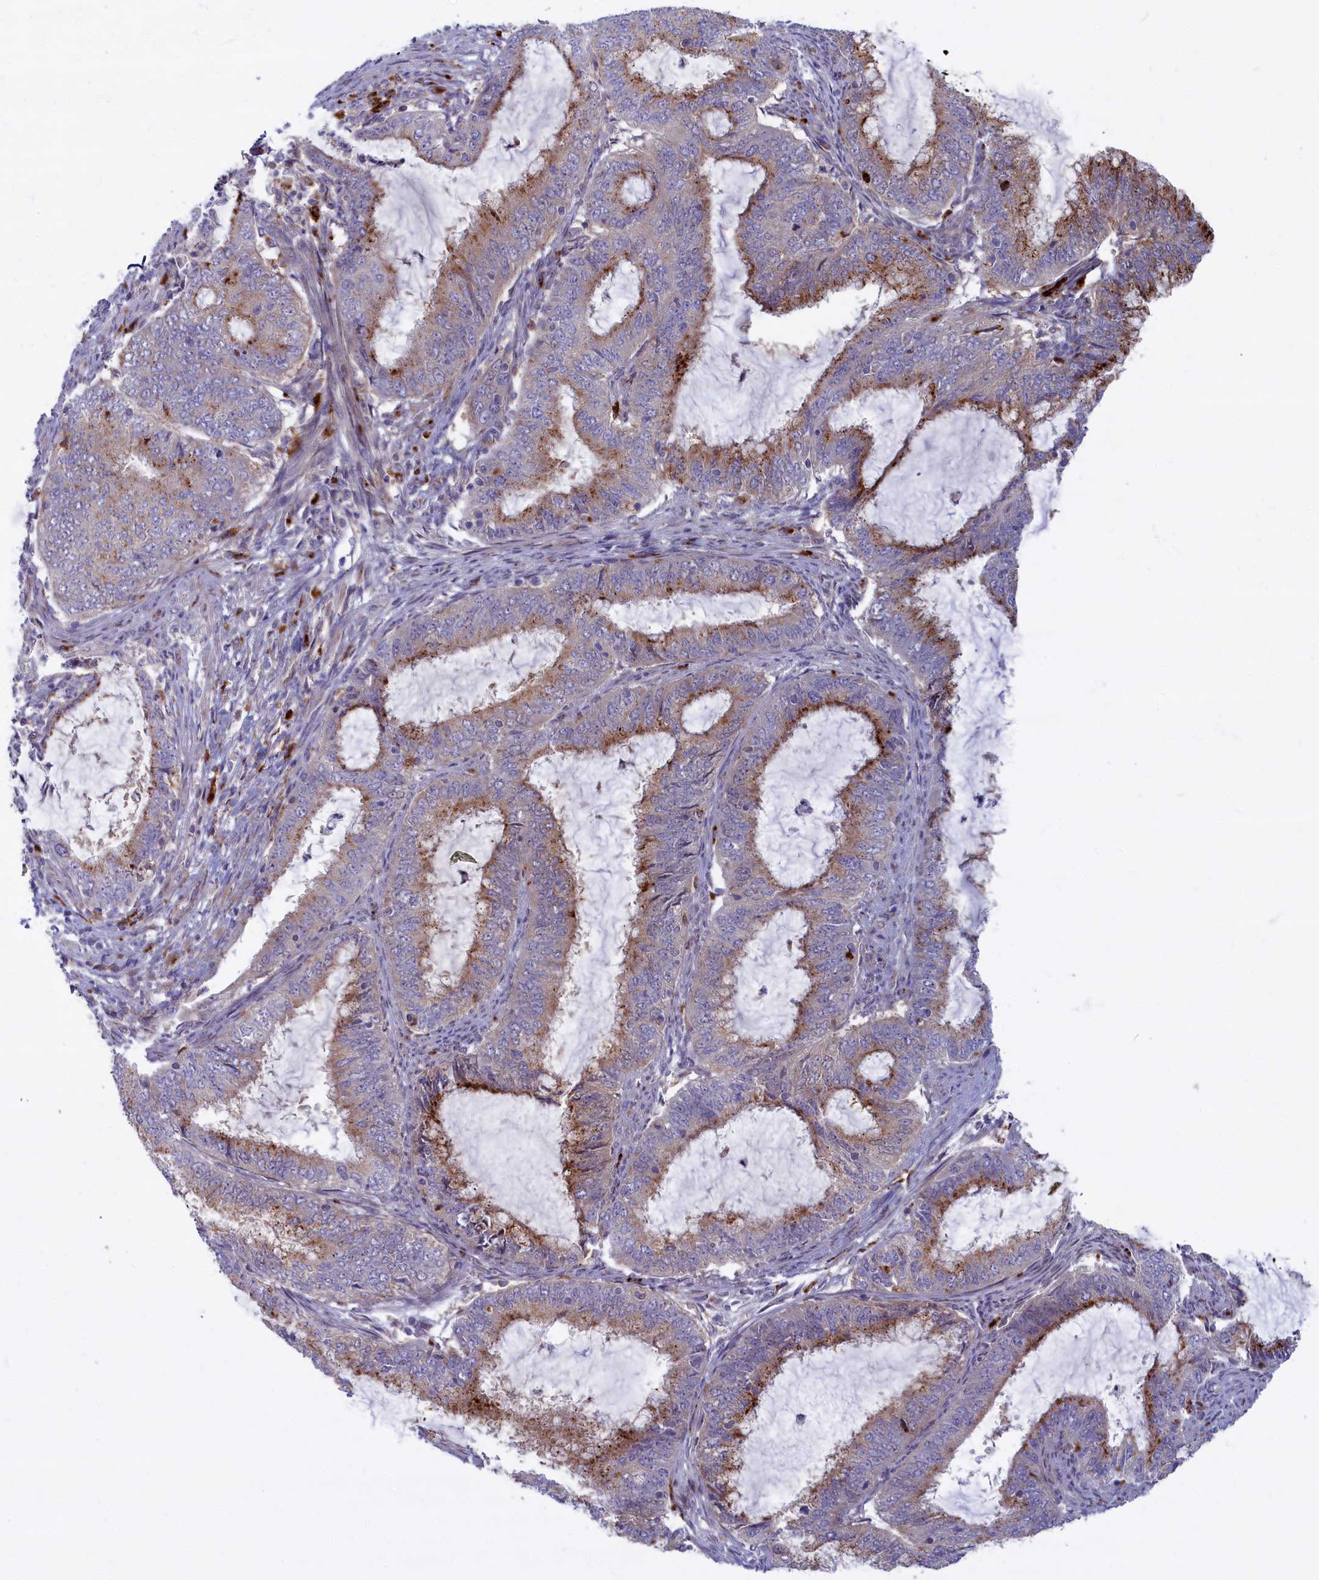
{"staining": {"intensity": "moderate", "quantity": "<25%", "location": "cytoplasmic/membranous"}, "tissue": "endometrial cancer", "cell_type": "Tumor cells", "image_type": "cancer", "snomed": [{"axis": "morphology", "description": "Adenocarcinoma, NOS"}, {"axis": "topography", "description": "Endometrium"}], "caption": "This micrograph shows immunohistochemistry (IHC) staining of adenocarcinoma (endometrial), with low moderate cytoplasmic/membranous positivity in about <25% of tumor cells.", "gene": "FCSK", "patient": {"sex": "female", "age": 51}}